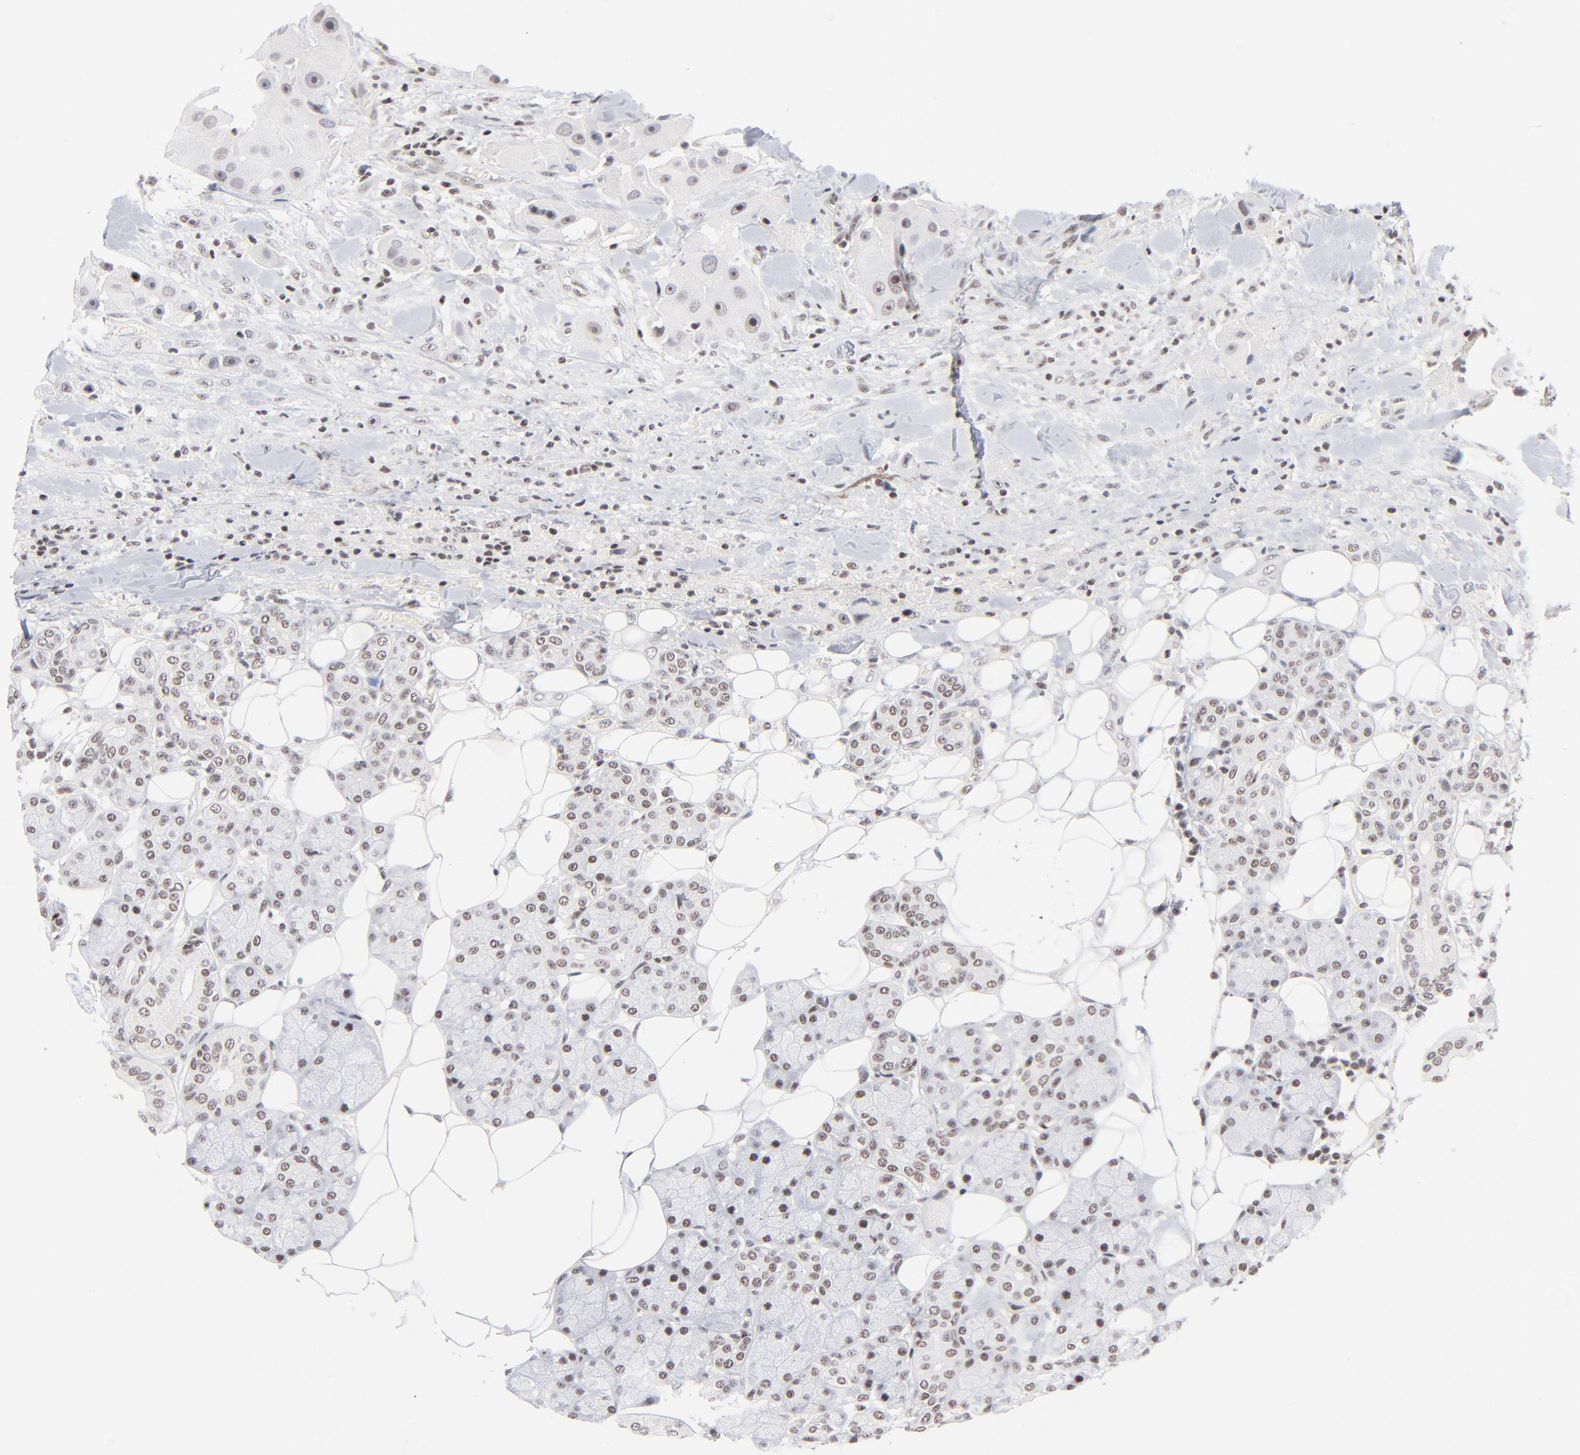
{"staining": {"intensity": "negative", "quantity": "none", "location": "none"}, "tissue": "head and neck cancer", "cell_type": "Tumor cells", "image_type": "cancer", "snomed": [{"axis": "morphology", "description": "Normal tissue, NOS"}, {"axis": "morphology", "description": "Adenocarcinoma, NOS"}, {"axis": "topography", "description": "Salivary gland"}, {"axis": "topography", "description": "Head-Neck"}], "caption": "An immunohistochemistry micrograph of adenocarcinoma (head and neck) is shown. There is no staining in tumor cells of adenocarcinoma (head and neck). (Brightfield microscopy of DAB (3,3'-diaminobenzidine) immunohistochemistry at high magnification).", "gene": "ZNF143", "patient": {"sex": "male", "age": 80}}